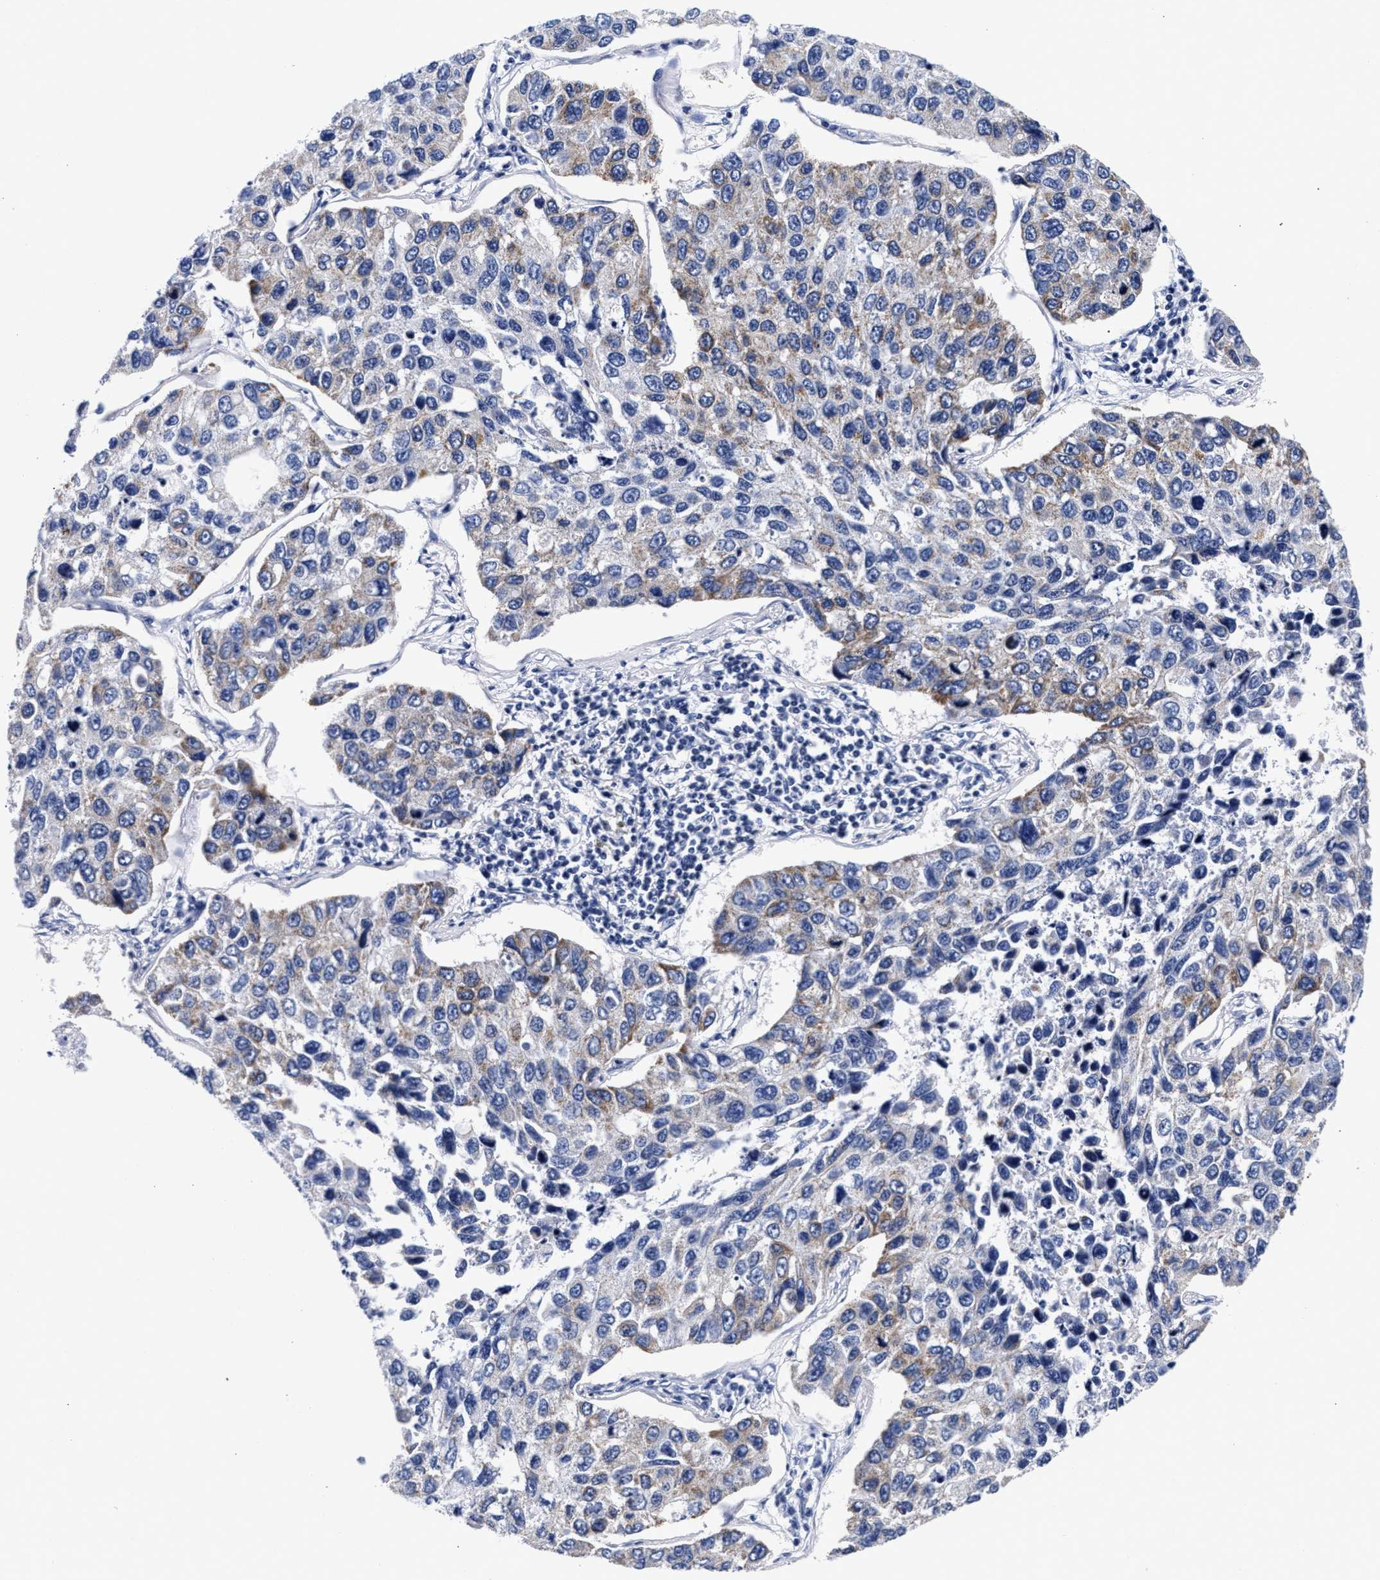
{"staining": {"intensity": "weak", "quantity": "25%-75%", "location": "cytoplasmic/membranous"}, "tissue": "lung cancer", "cell_type": "Tumor cells", "image_type": "cancer", "snomed": [{"axis": "morphology", "description": "Adenocarcinoma, NOS"}, {"axis": "topography", "description": "Lung"}], "caption": "Human adenocarcinoma (lung) stained with a brown dye demonstrates weak cytoplasmic/membranous positive positivity in approximately 25%-75% of tumor cells.", "gene": "RAB3B", "patient": {"sex": "male", "age": 64}}